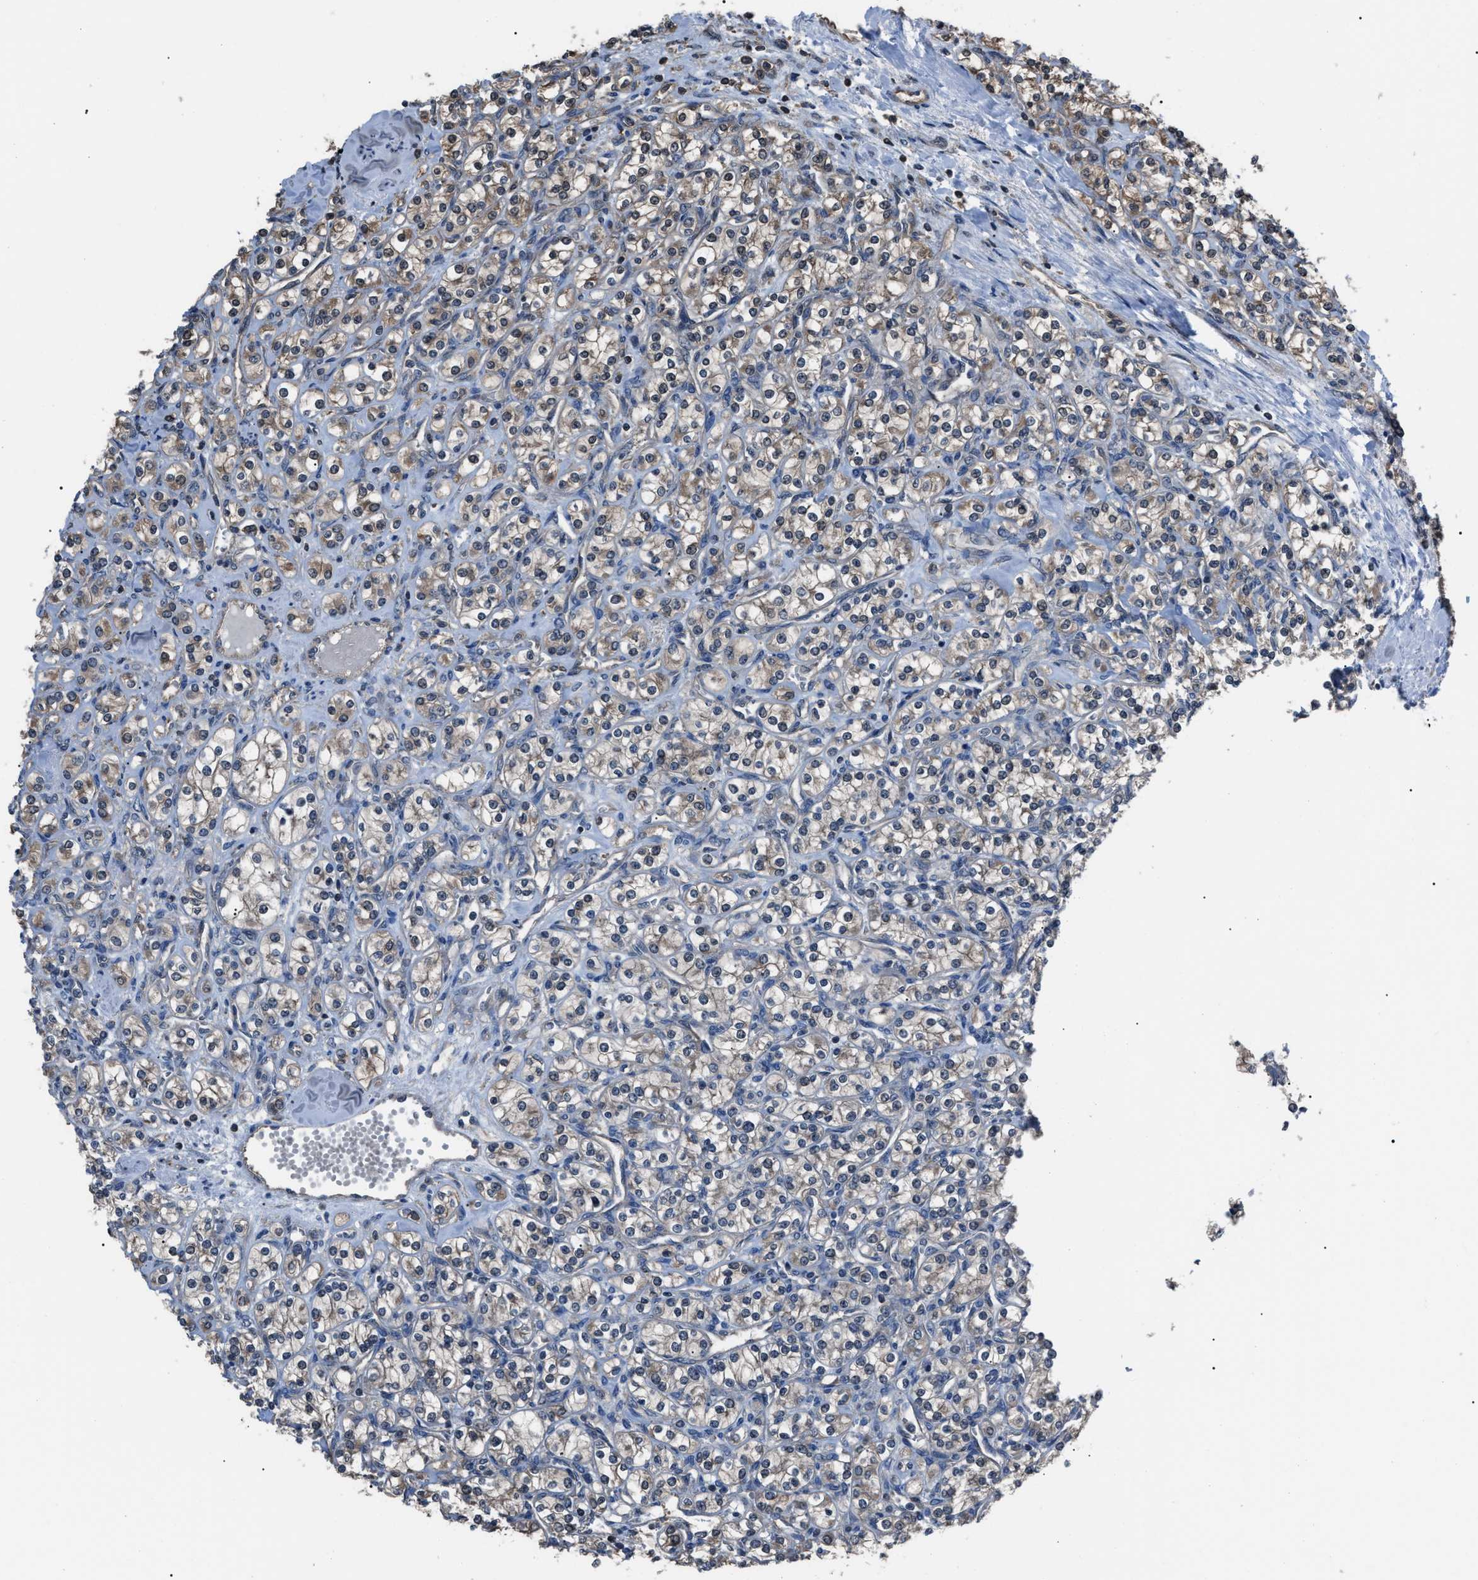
{"staining": {"intensity": "weak", "quantity": "25%-75%", "location": "cytoplasmic/membranous"}, "tissue": "renal cancer", "cell_type": "Tumor cells", "image_type": "cancer", "snomed": [{"axis": "morphology", "description": "Adenocarcinoma, NOS"}, {"axis": "topography", "description": "Kidney"}], "caption": "Adenocarcinoma (renal) tissue shows weak cytoplasmic/membranous positivity in approximately 25%-75% of tumor cells", "gene": "PDCD5", "patient": {"sex": "male", "age": 77}}